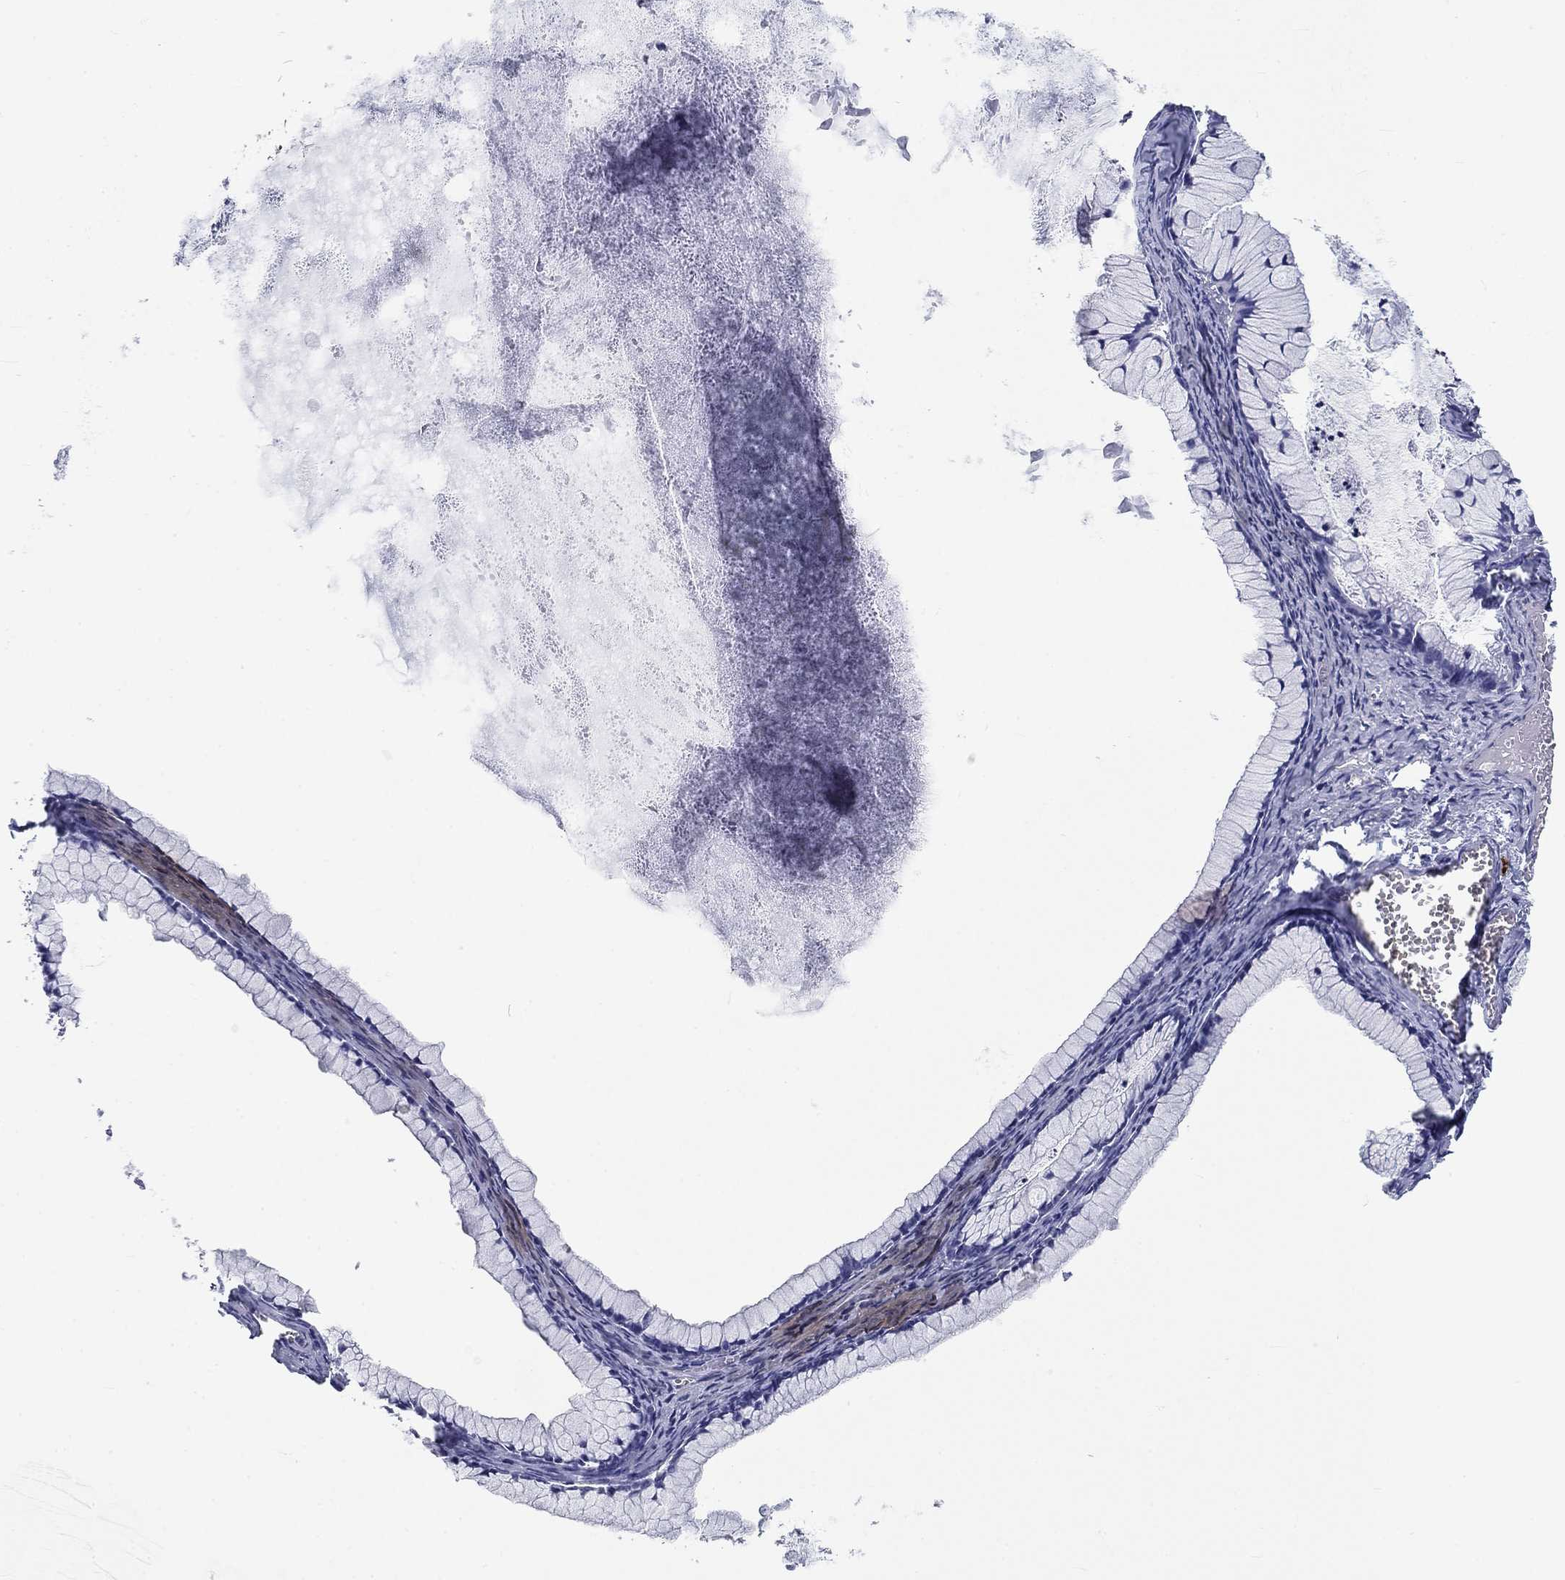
{"staining": {"intensity": "negative", "quantity": "none", "location": "none"}, "tissue": "ovarian cancer", "cell_type": "Tumor cells", "image_type": "cancer", "snomed": [{"axis": "morphology", "description": "Cystadenocarcinoma, mucinous, NOS"}, {"axis": "topography", "description": "Ovary"}], "caption": "Immunohistochemical staining of human ovarian cancer demonstrates no significant staining in tumor cells.", "gene": "CD40LG", "patient": {"sex": "female", "age": 41}}